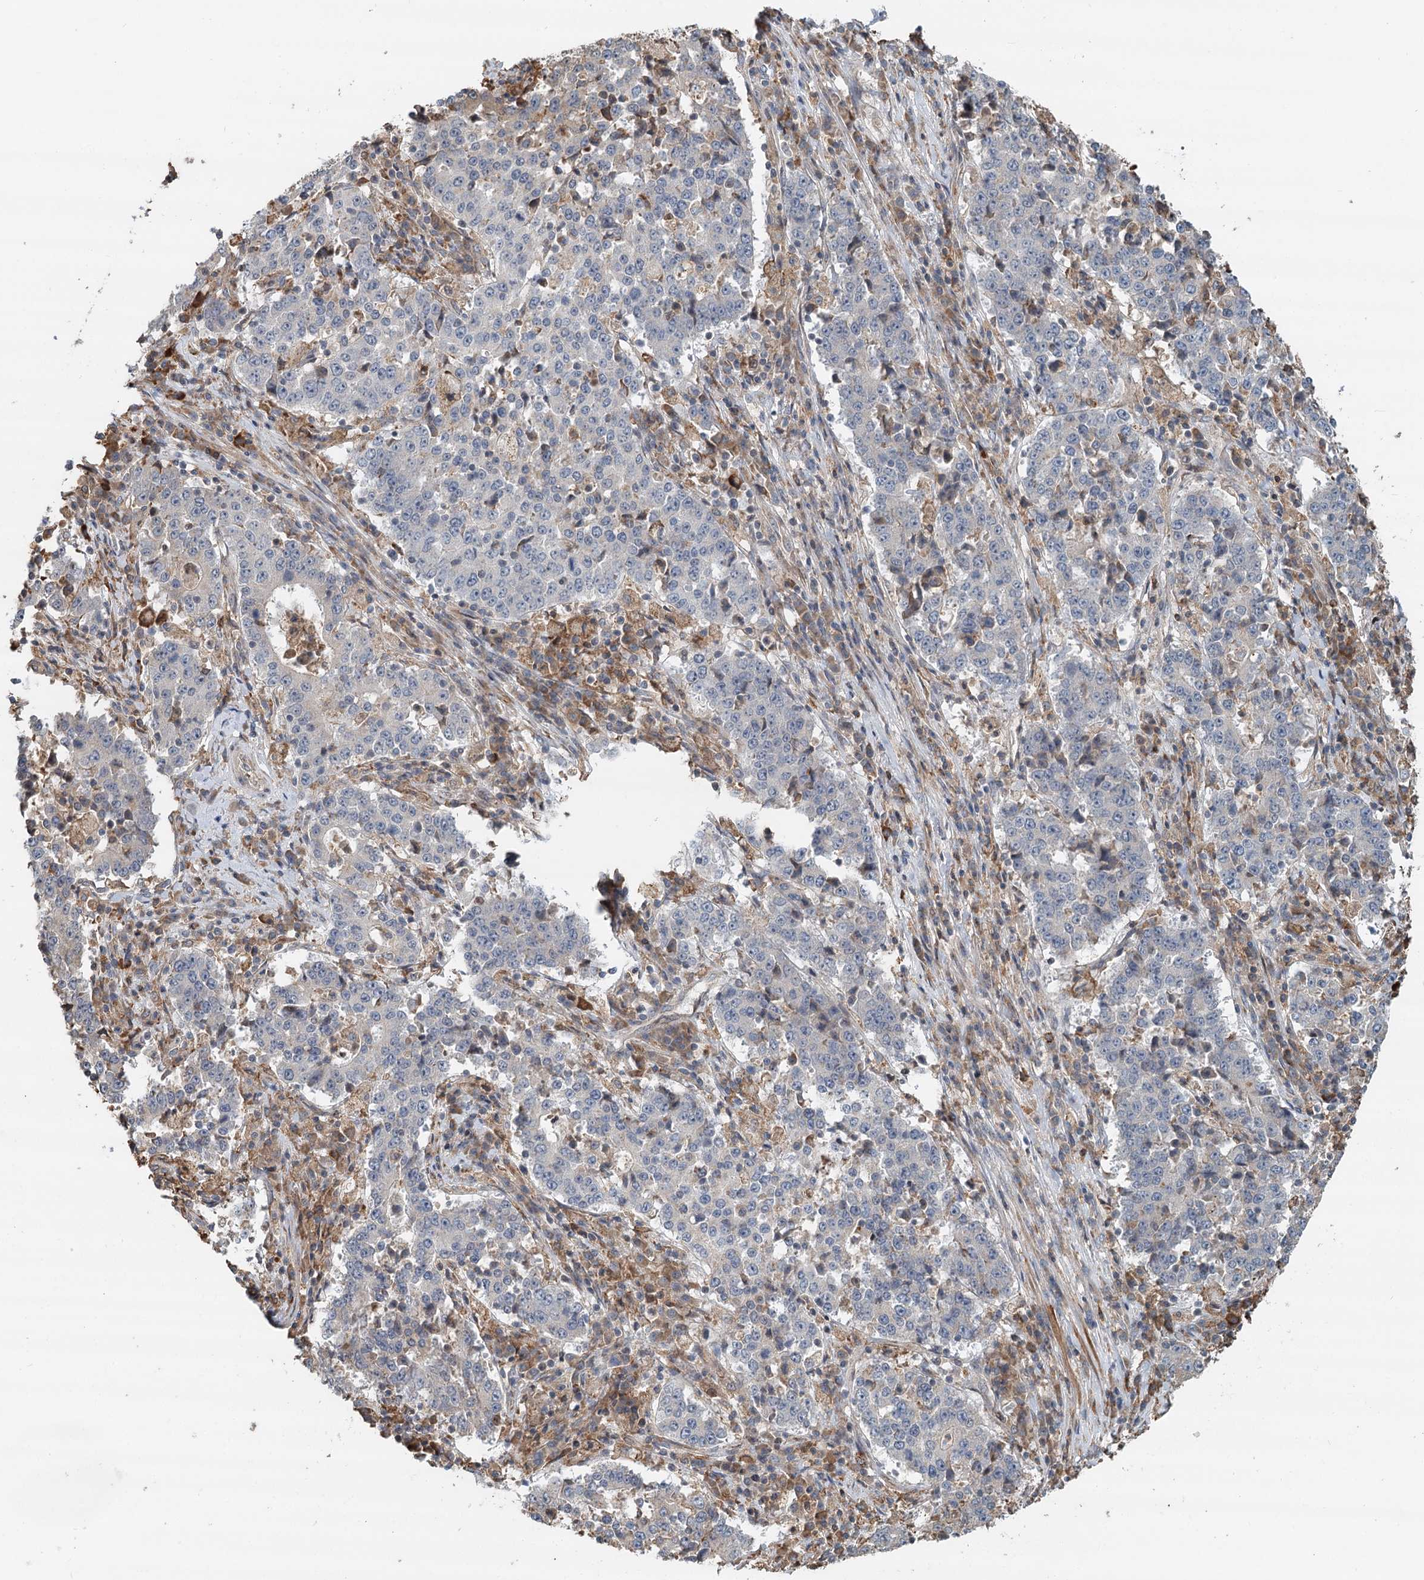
{"staining": {"intensity": "negative", "quantity": "none", "location": "none"}, "tissue": "stomach cancer", "cell_type": "Tumor cells", "image_type": "cancer", "snomed": [{"axis": "morphology", "description": "Adenocarcinoma, NOS"}, {"axis": "topography", "description": "Stomach"}], "caption": "An immunohistochemistry (IHC) photomicrograph of adenocarcinoma (stomach) is shown. There is no staining in tumor cells of adenocarcinoma (stomach).", "gene": "RNF111", "patient": {"sex": "male", "age": 59}}